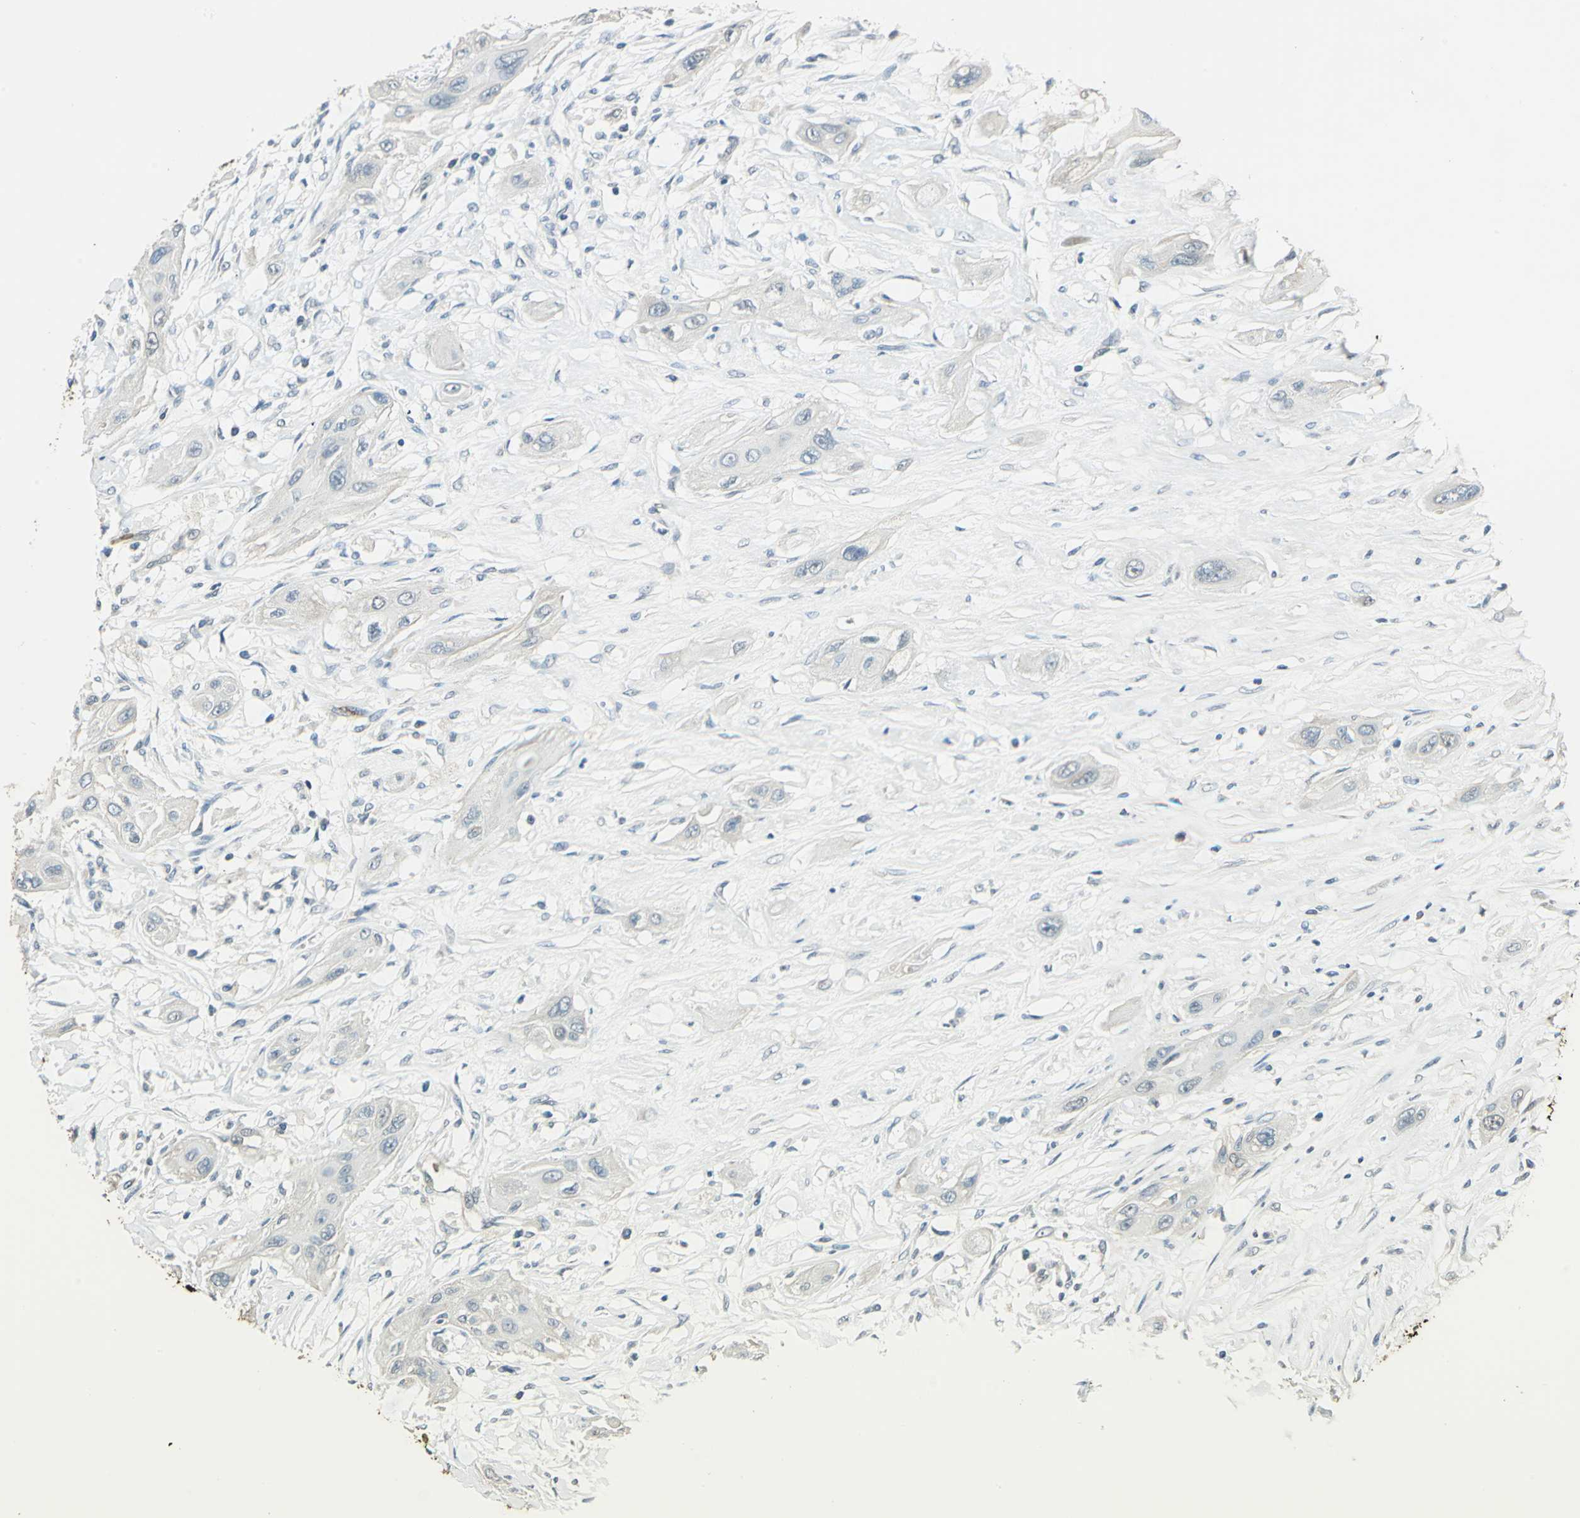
{"staining": {"intensity": "negative", "quantity": "none", "location": "none"}, "tissue": "lung cancer", "cell_type": "Tumor cells", "image_type": "cancer", "snomed": [{"axis": "morphology", "description": "Squamous cell carcinoma, NOS"}, {"axis": "topography", "description": "Lung"}], "caption": "Lung cancer was stained to show a protein in brown. There is no significant staining in tumor cells.", "gene": "DDAH1", "patient": {"sex": "female", "age": 47}}